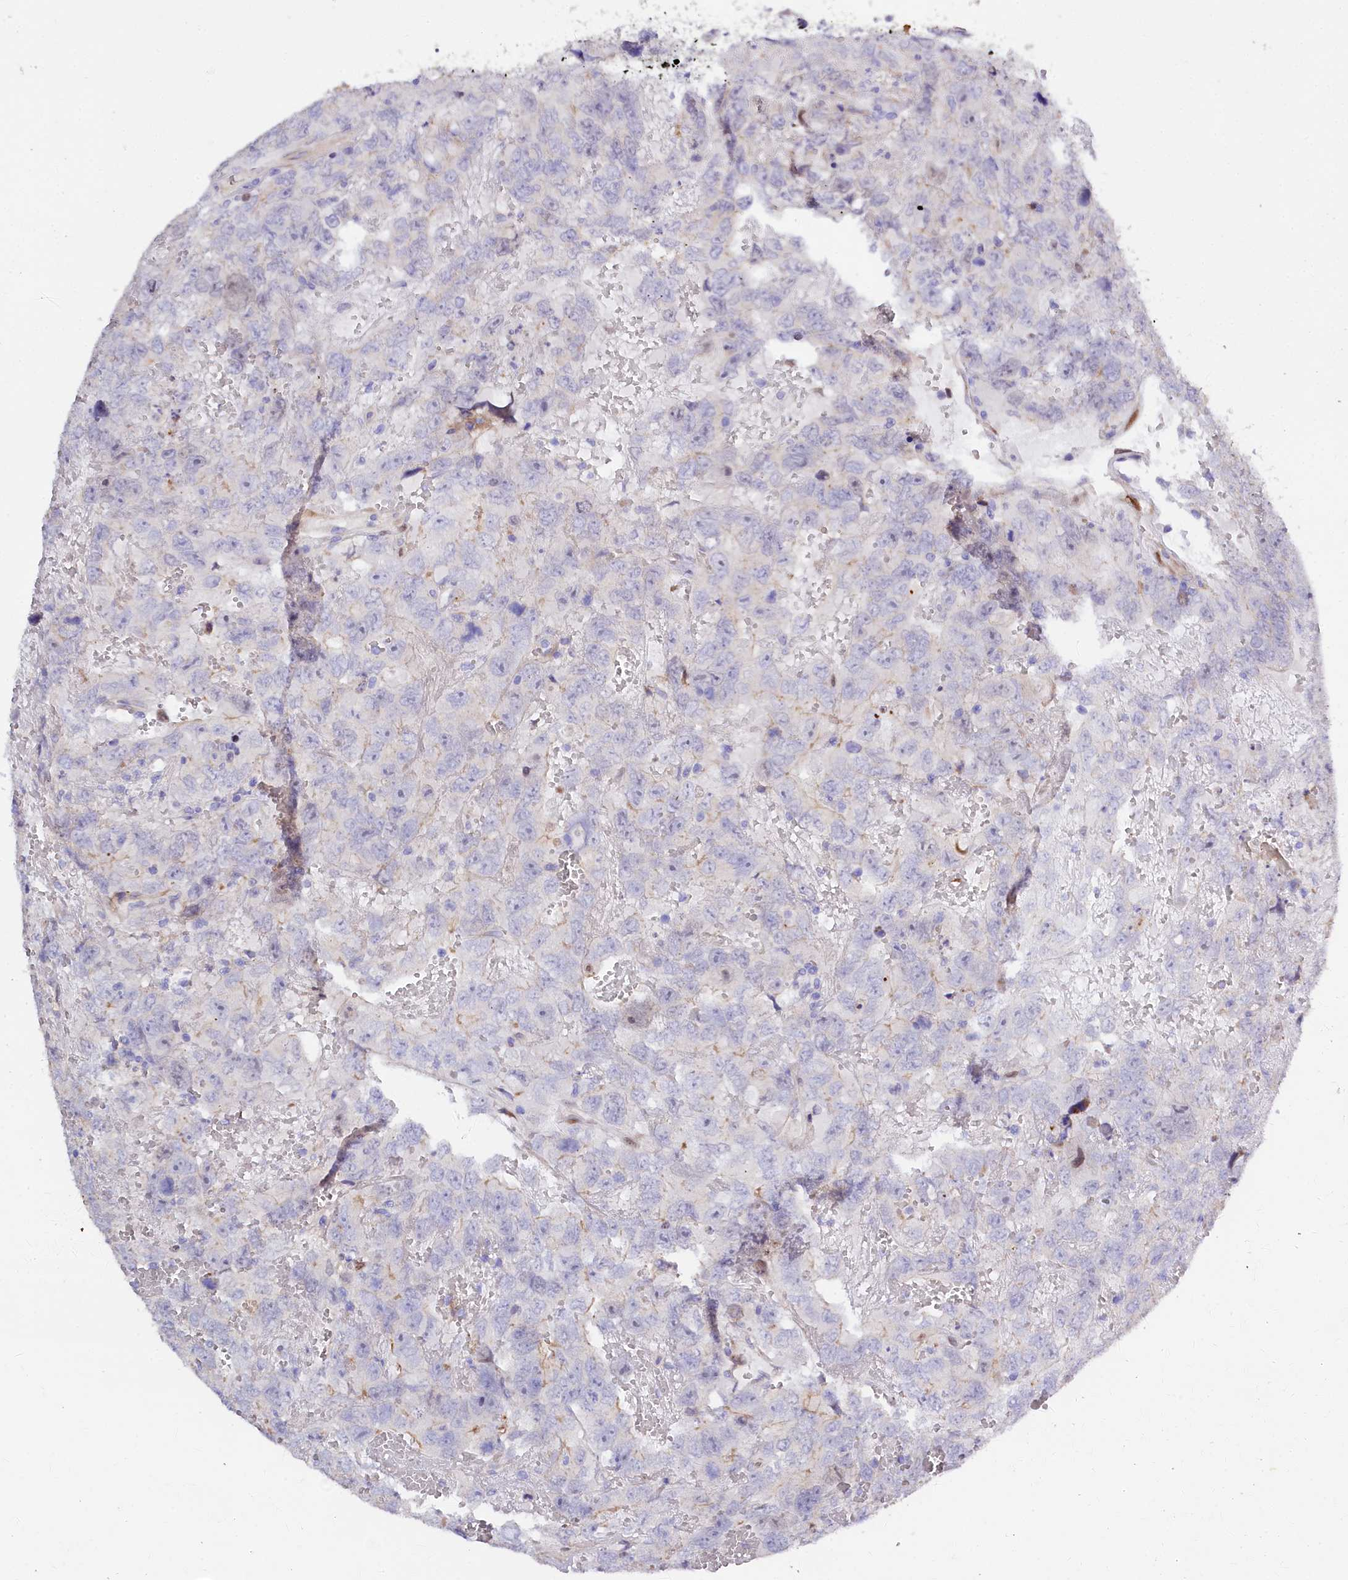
{"staining": {"intensity": "negative", "quantity": "none", "location": "none"}, "tissue": "testis cancer", "cell_type": "Tumor cells", "image_type": "cancer", "snomed": [{"axis": "morphology", "description": "Carcinoma, Embryonal, NOS"}, {"axis": "topography", "description": "Testis"}], "caption": "Protein analysis of embryonal carcinoma (testis) demonstrates no significant staining in tumor cells.", "gene": "WNT8A", "patient": {"sex": "male", "age": 45}}